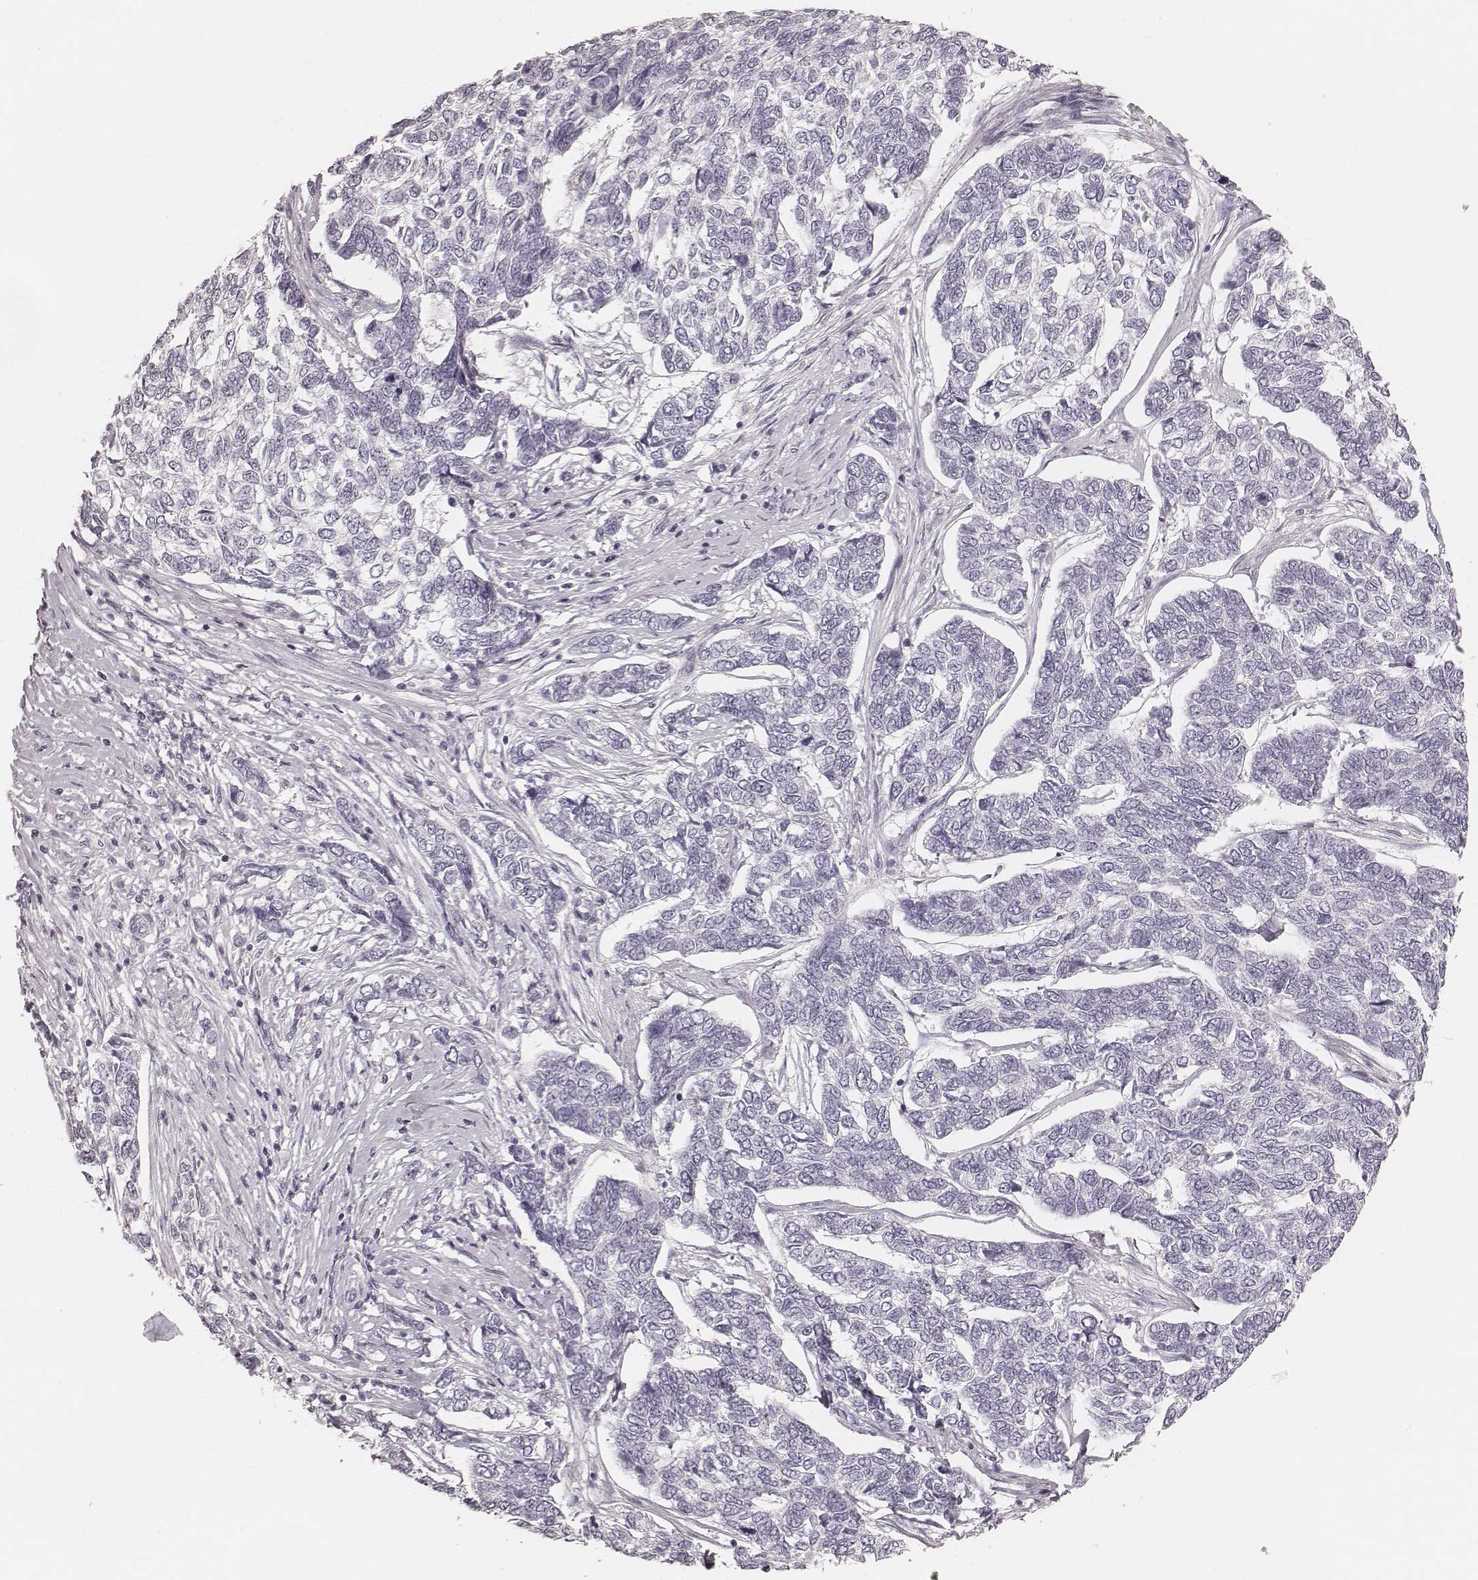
{"staining": {"intensity": "negative", "quantity": "none", "location": "none"}, "tissue": "skin cancer", "cell_type": "Tumor cells", "image_type": "cancer", "snomed": [{"axis": "morphology", "description": "Basal cell carcinoma"}, {"axis": "topography", "description": "Skin"}], "caption": "This is an immunohistochemistry (IHC) histopathology image of skin cancer. There is no expression in tumor cells.", "gene": "KRT26", "patient": {"sex": "female", "age": 65}}